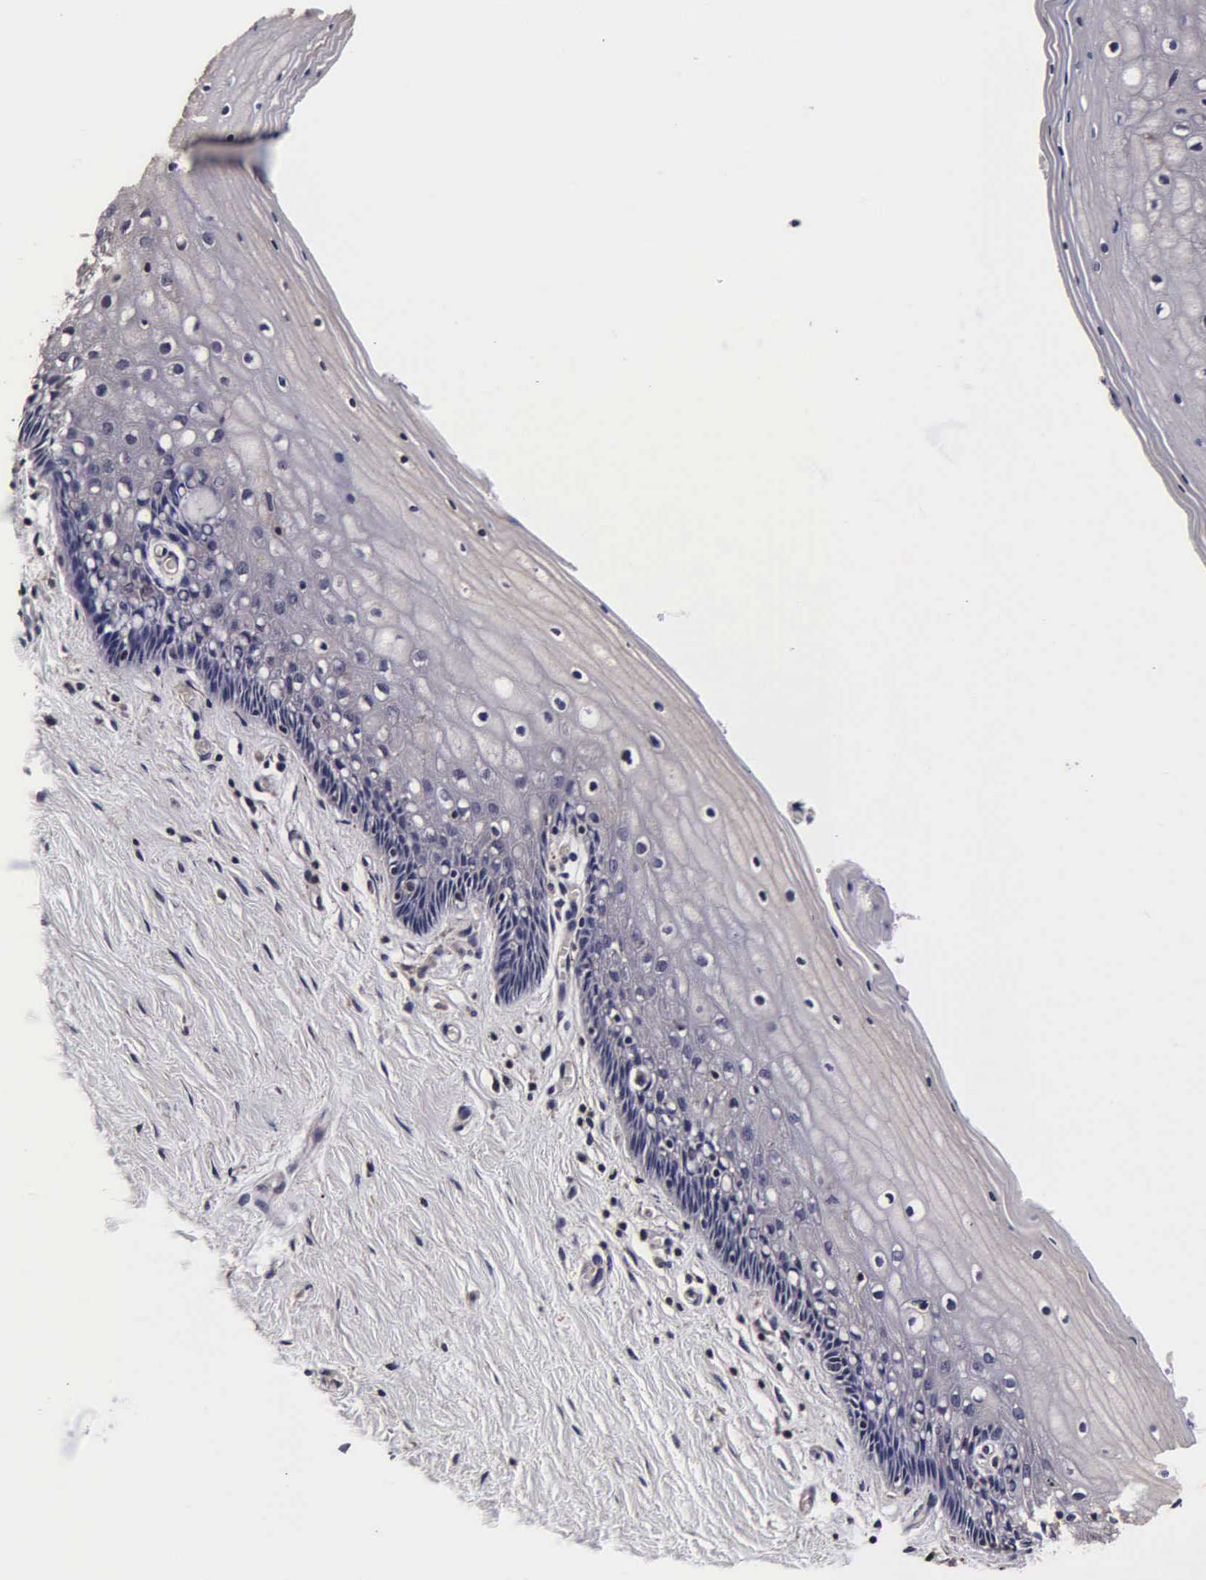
{"staining": {"intensity": "weak", "quantity": "<25%", "location": "cytoplasmic/membranous"}, "tissue": "vagina", "cell_type": "Squamous epithelial cells", "image_type": "normal", "snomed": [{"axis": "morphology", "description": "Normal tissue, NOS"}, {"axis": "topography", "description": "Vagina"}], "caption": "Immunohistochemistry (IHC) photomicrograph of benign human vagina stained for a protein (brown), which exhibits no staining in squamous epithelial cells.", "gene": "PSMA3", "patient": {"sex": "female", "age": 46}}